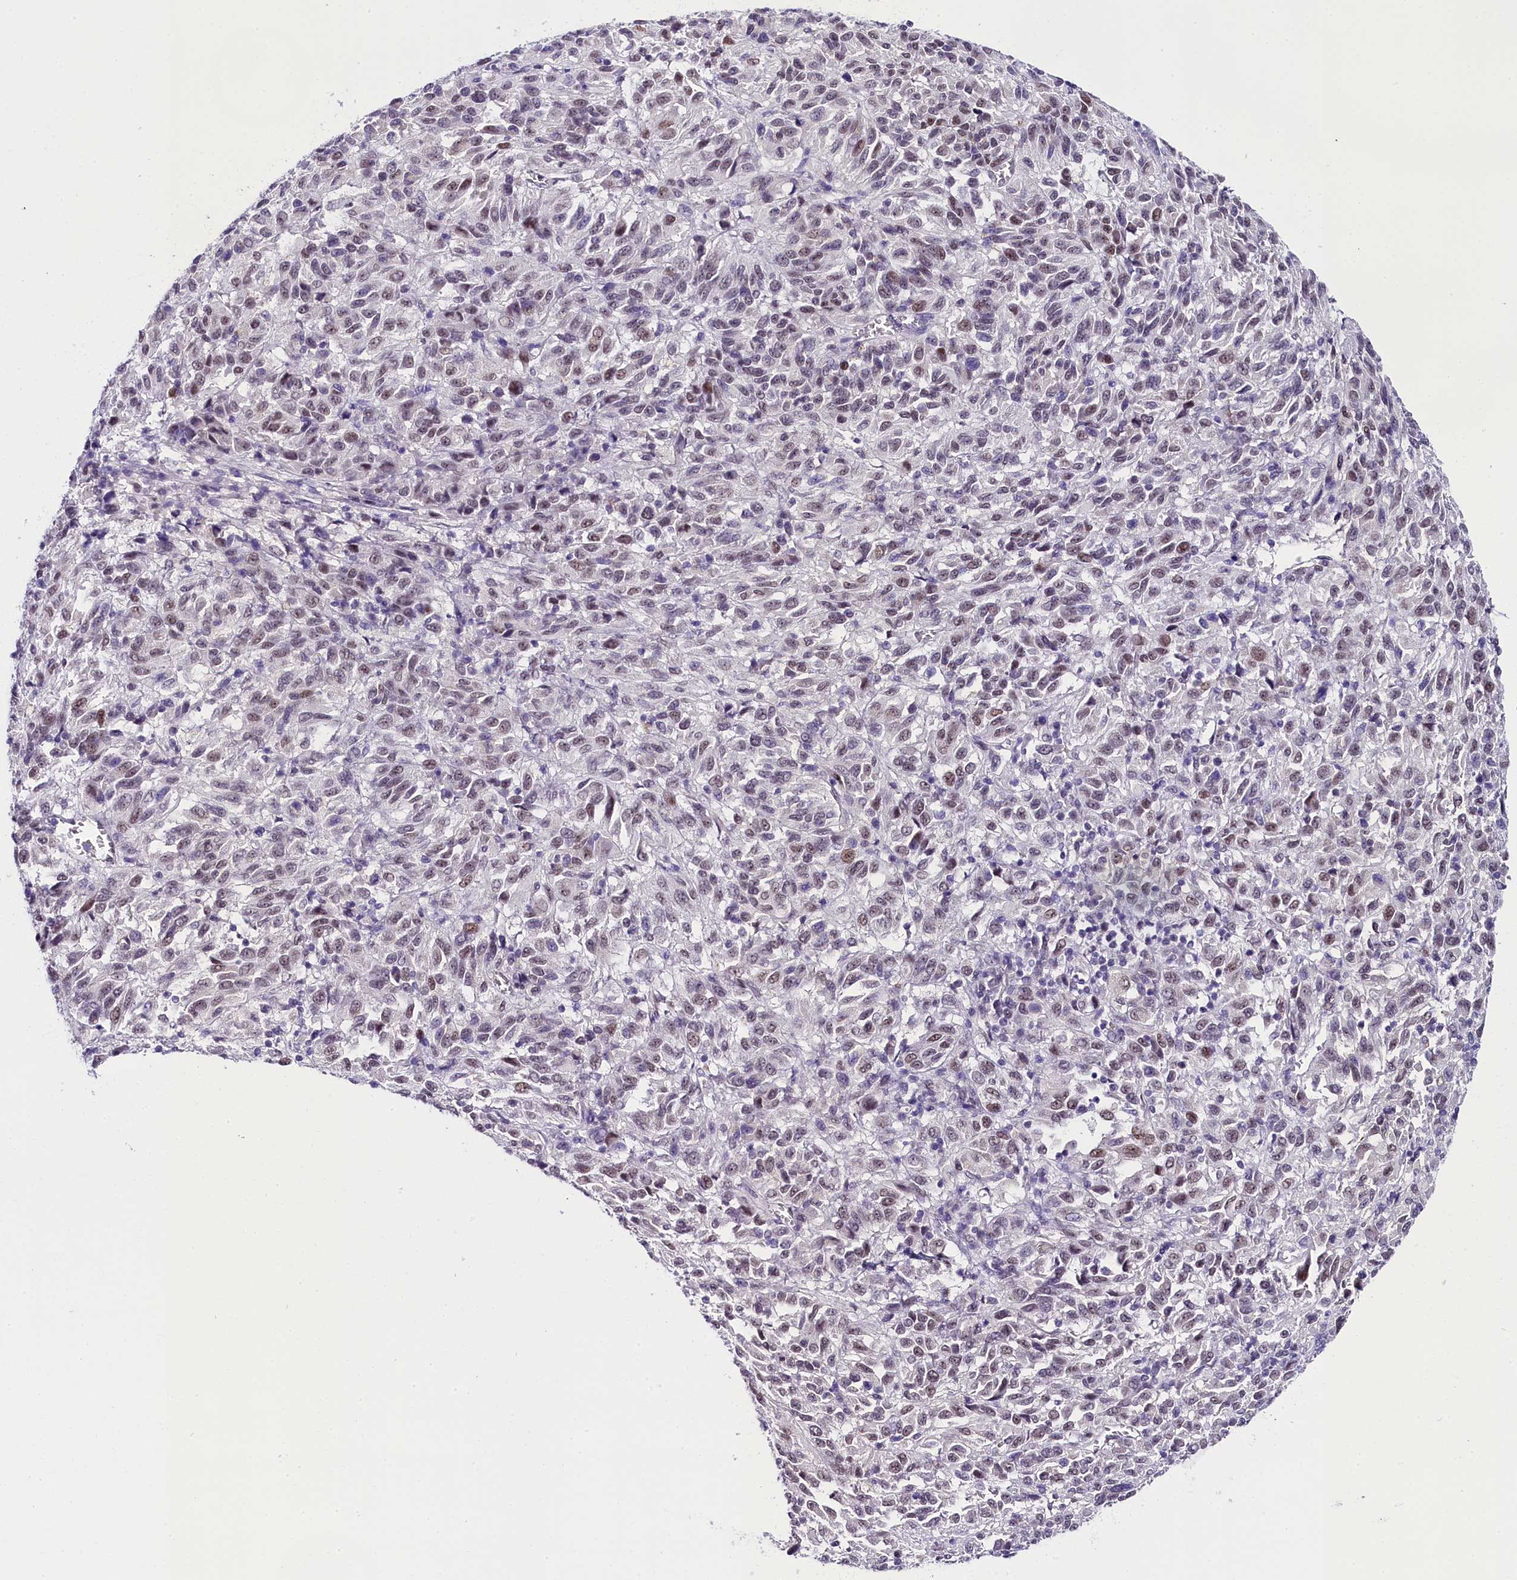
{"staining": {"intensity": "weak", "quantity": "25%-75%", "location": "nuclear"}, "tissue": "melanoma", "cell_type": "Tumor cells", "image_type": "cancer", "snomed": [{"axis": "morphology", "description": "Malignant melanoma, Metastatic site"}, {"axis": "topography", "description": "Lung"}], "caption": "Melanoma was stained to show a protein in brown. There is low levels of weak nuclear positivity in about 25%-75% of tumor cells. (Stains: DAB (3,3'-diaminobenzidine) in brown, nuclei in blue, Microscopy: brightfield microscopy at high magnification).", "gene": "OSGEP", "patient": {"sex": "male", "age": 64}}